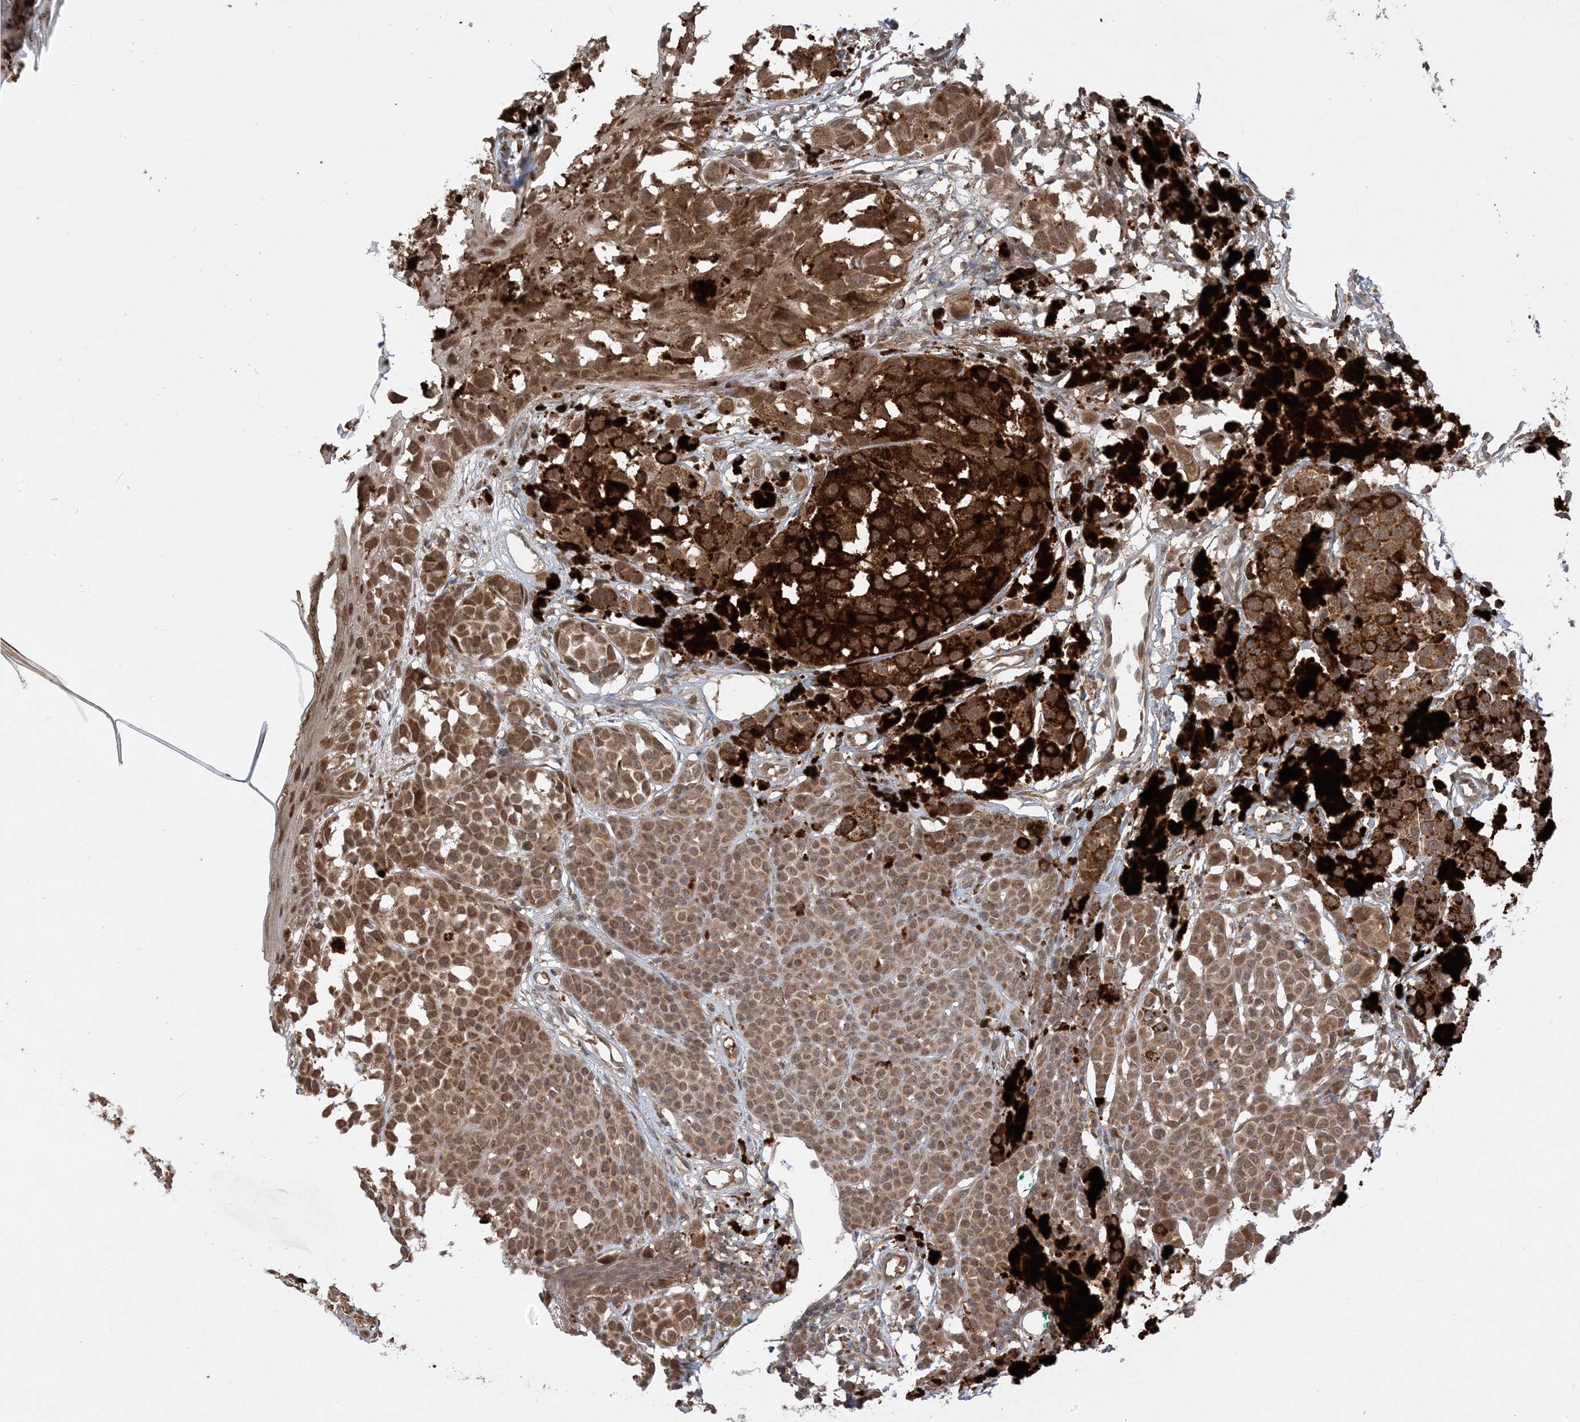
{"staining": {"intensity": "moderate", "quantity": ">75%", "location": "cytoplasmic/membranous"}, "tissue": "melanoma", "cell_type": "Tumor cells", "image_type": "cancer", "snomed": [{"axis": "morphology", "description": "Malignant melanoma, NOS"}, {"axis": "topography", "description": "Skin of leg"}], "caption": "A histopathology image showing moderate cytoplasmic/membranous expression in about >75% of tumor cells in melanoma, as visualized by brown immunohistochemical staining.", "gene": "PUSL1", "patient": {"sex": "female", "age": 72}}